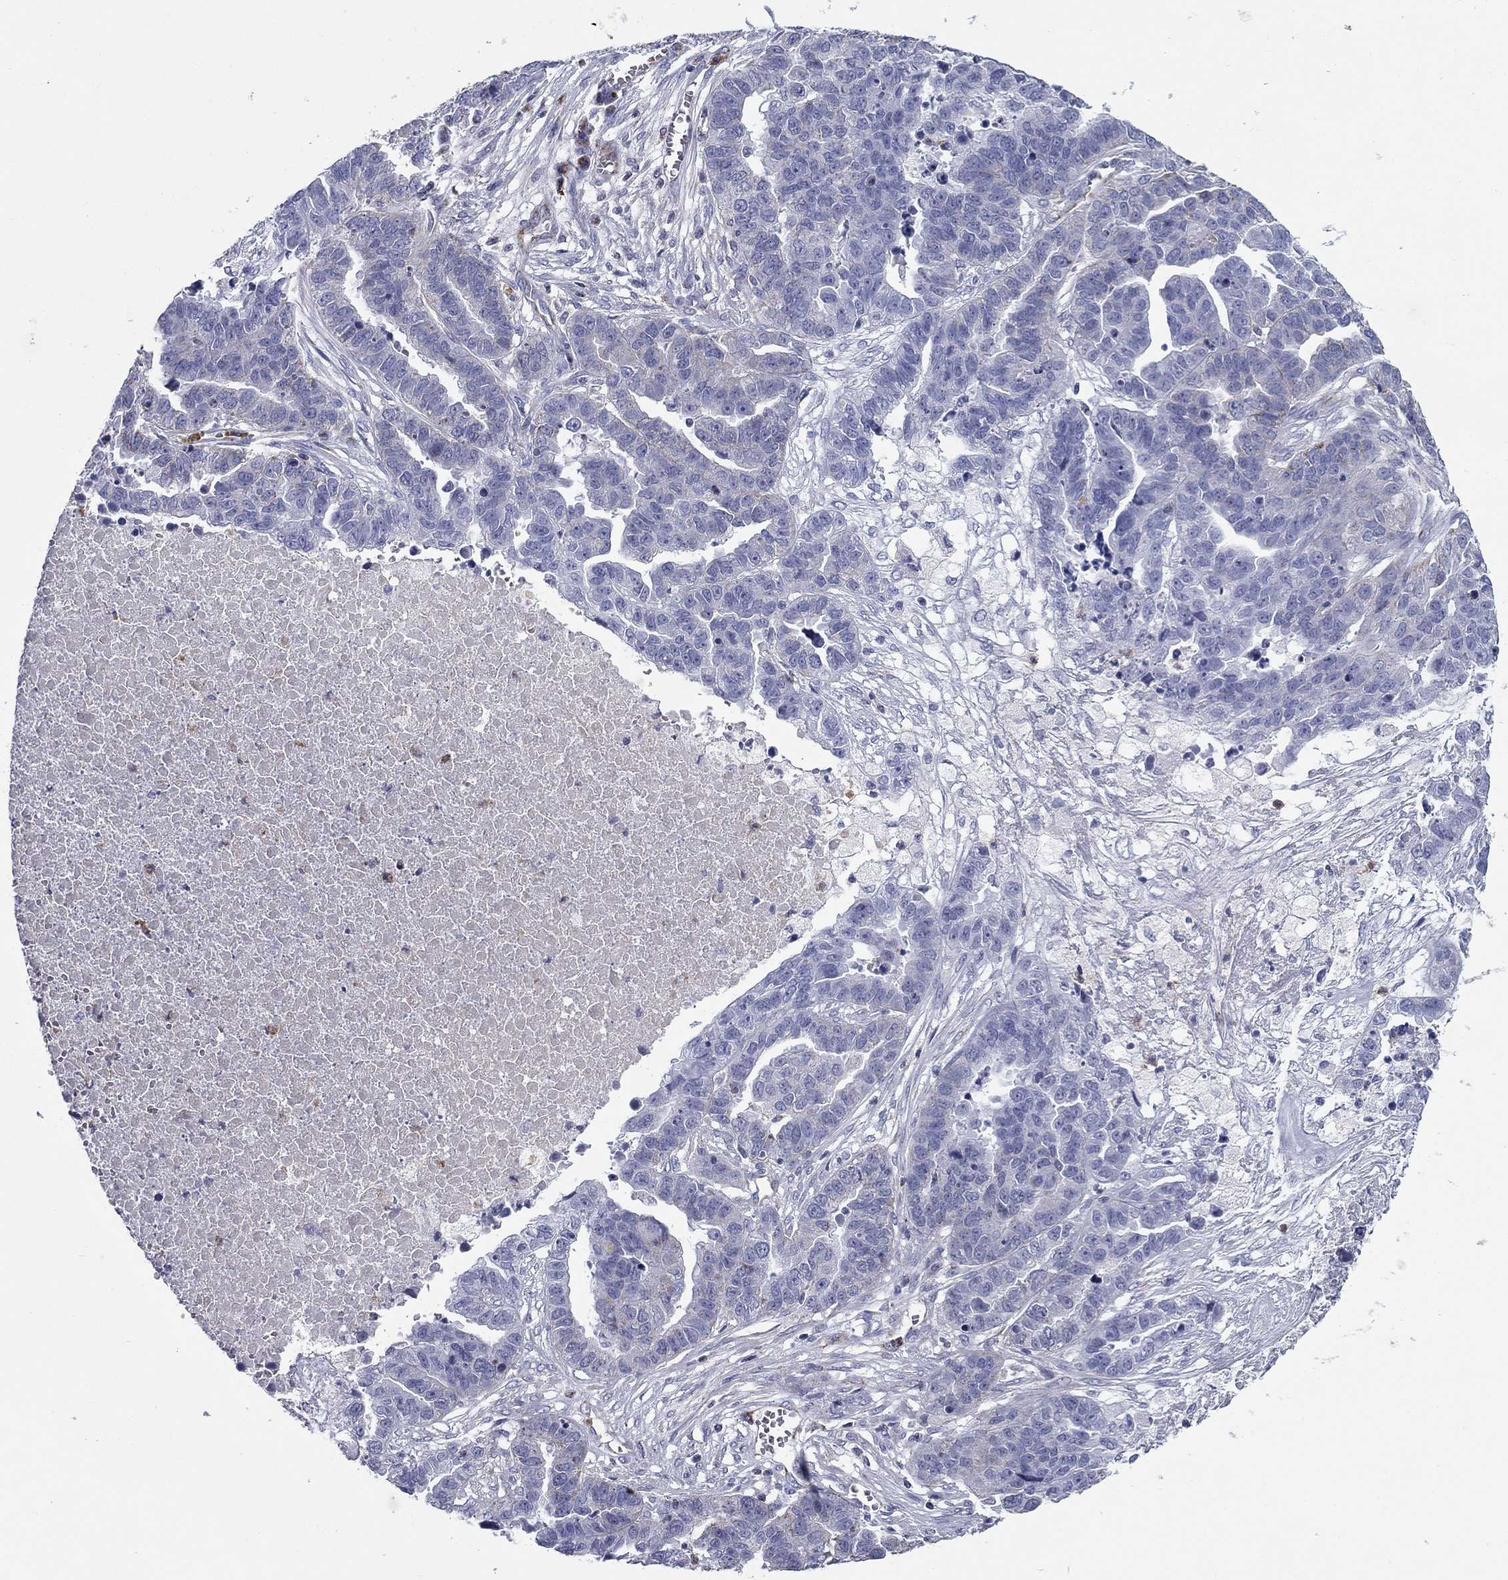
{"staining": {"intensity": "negative", "quantity": "none", "location": "none"}, "tissue": "ovarian cancer", "cell_type": "Tumor cells", "image_type": "cancer", "snomed": [{"axis": "morphology", "description": "Cystadenocarcinoma, serous, NOS"}, {"axis": "topography", "description": "Ovary"}], "caption": "Immunohistochemistry image of neoplastic tissue: human ovarian cancer stained with DAB (3,3'-diaminobenzidine) displays no significant protein positivity in tumor cells. The staining was performed using DAB to visualize the protein expression in brown, while the nuclei were stained in blue with hematoxylin (Magnification: 20x).", "gene": "NDUFA4L2", "patient": {"sex": "female", "age": 87}}